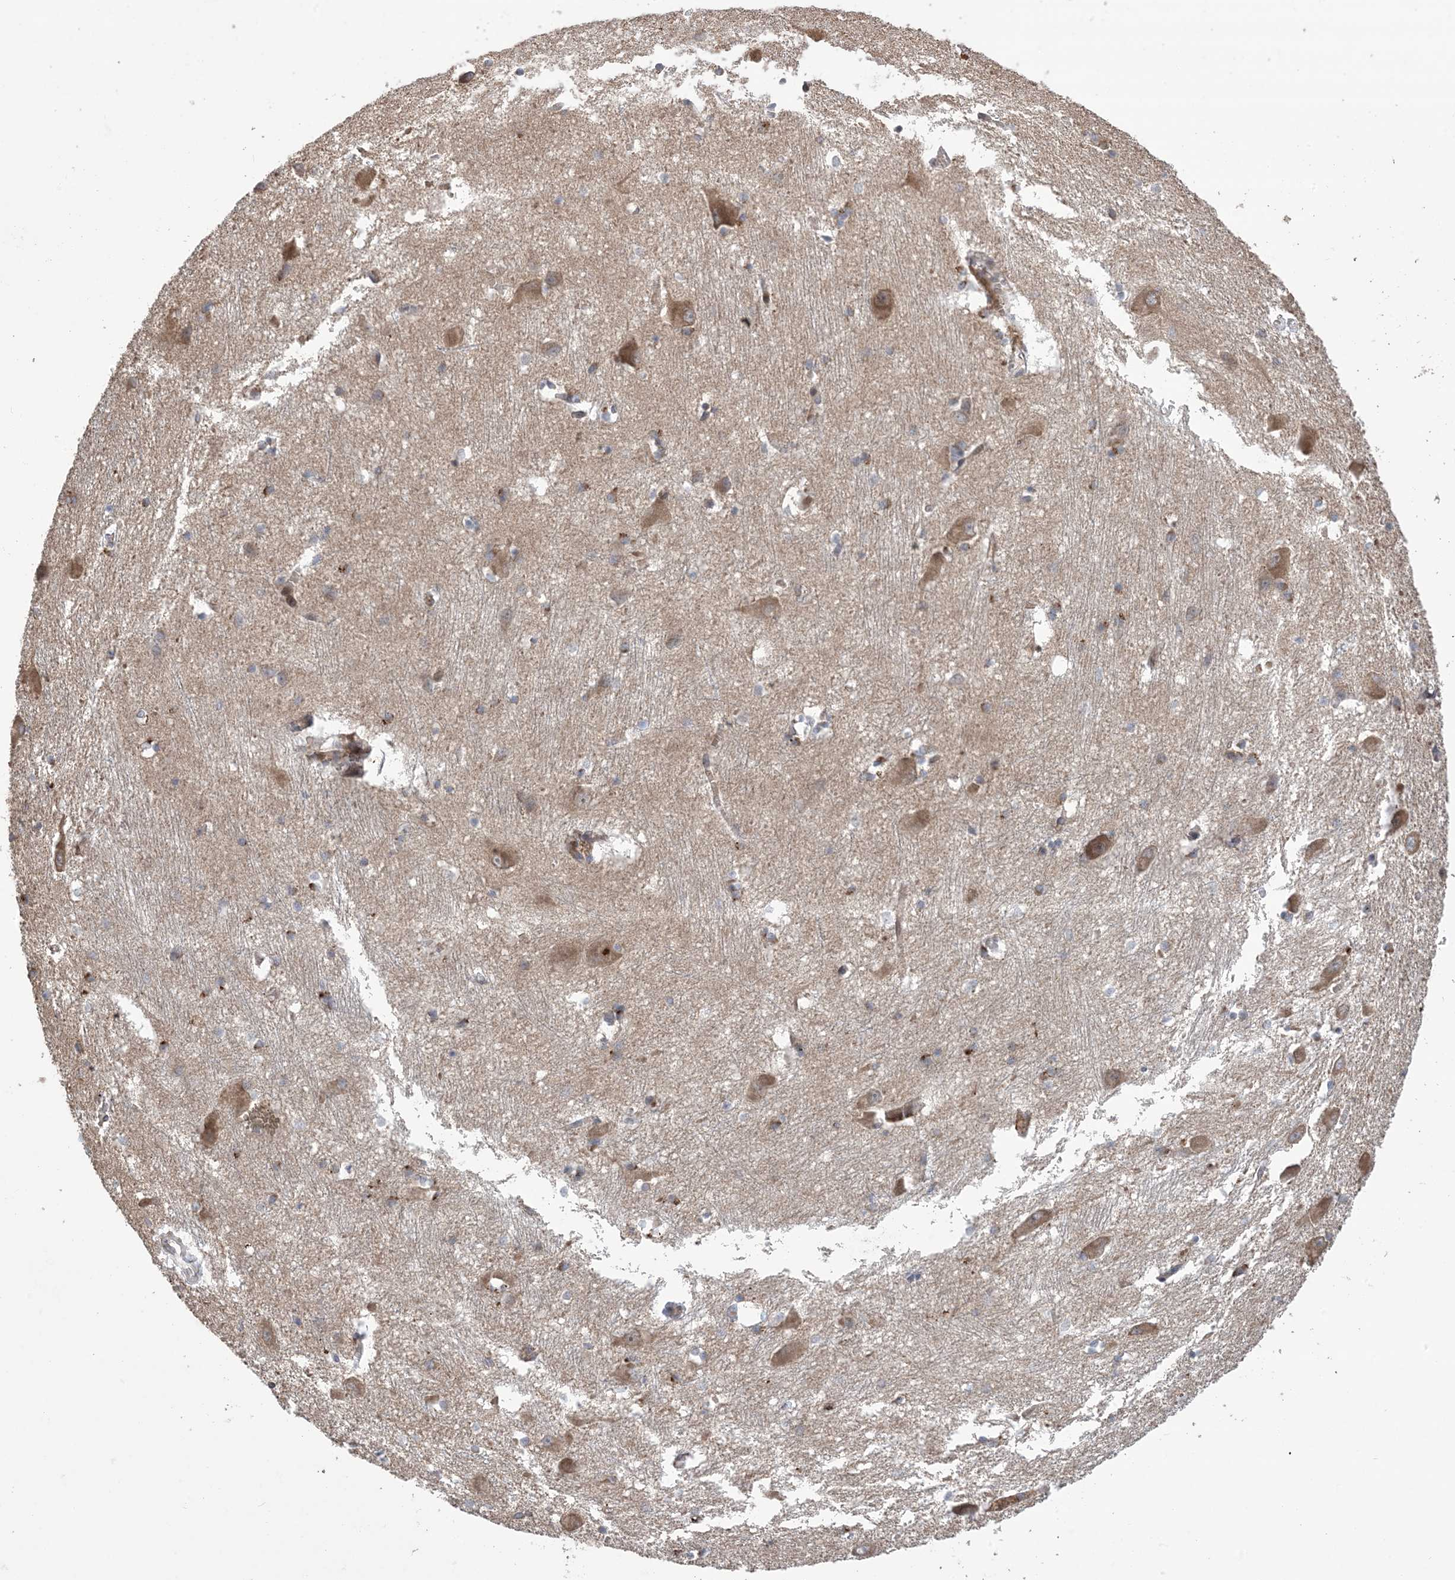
{"staining": {"intensity": "moderate", "quantity": "<25%", "location": "cytoplasmic/membranous"}, "tissue": "caudate", "cell_type": "Glial cells", "image_type": "normal", "snomed": [{"axis": "morphology", "description": "Normal tissue, NOS"}, {"axis": "topography", "description": "Lateral ventricle wall"}], "caption": "This is an image of IHC staining of unremarkable caudate, which shows moderate expression in the cytoplasmic/membranous of glial cells.", "gene": "CLEC16A", "patient": {"sex": "male", "age": 37}}